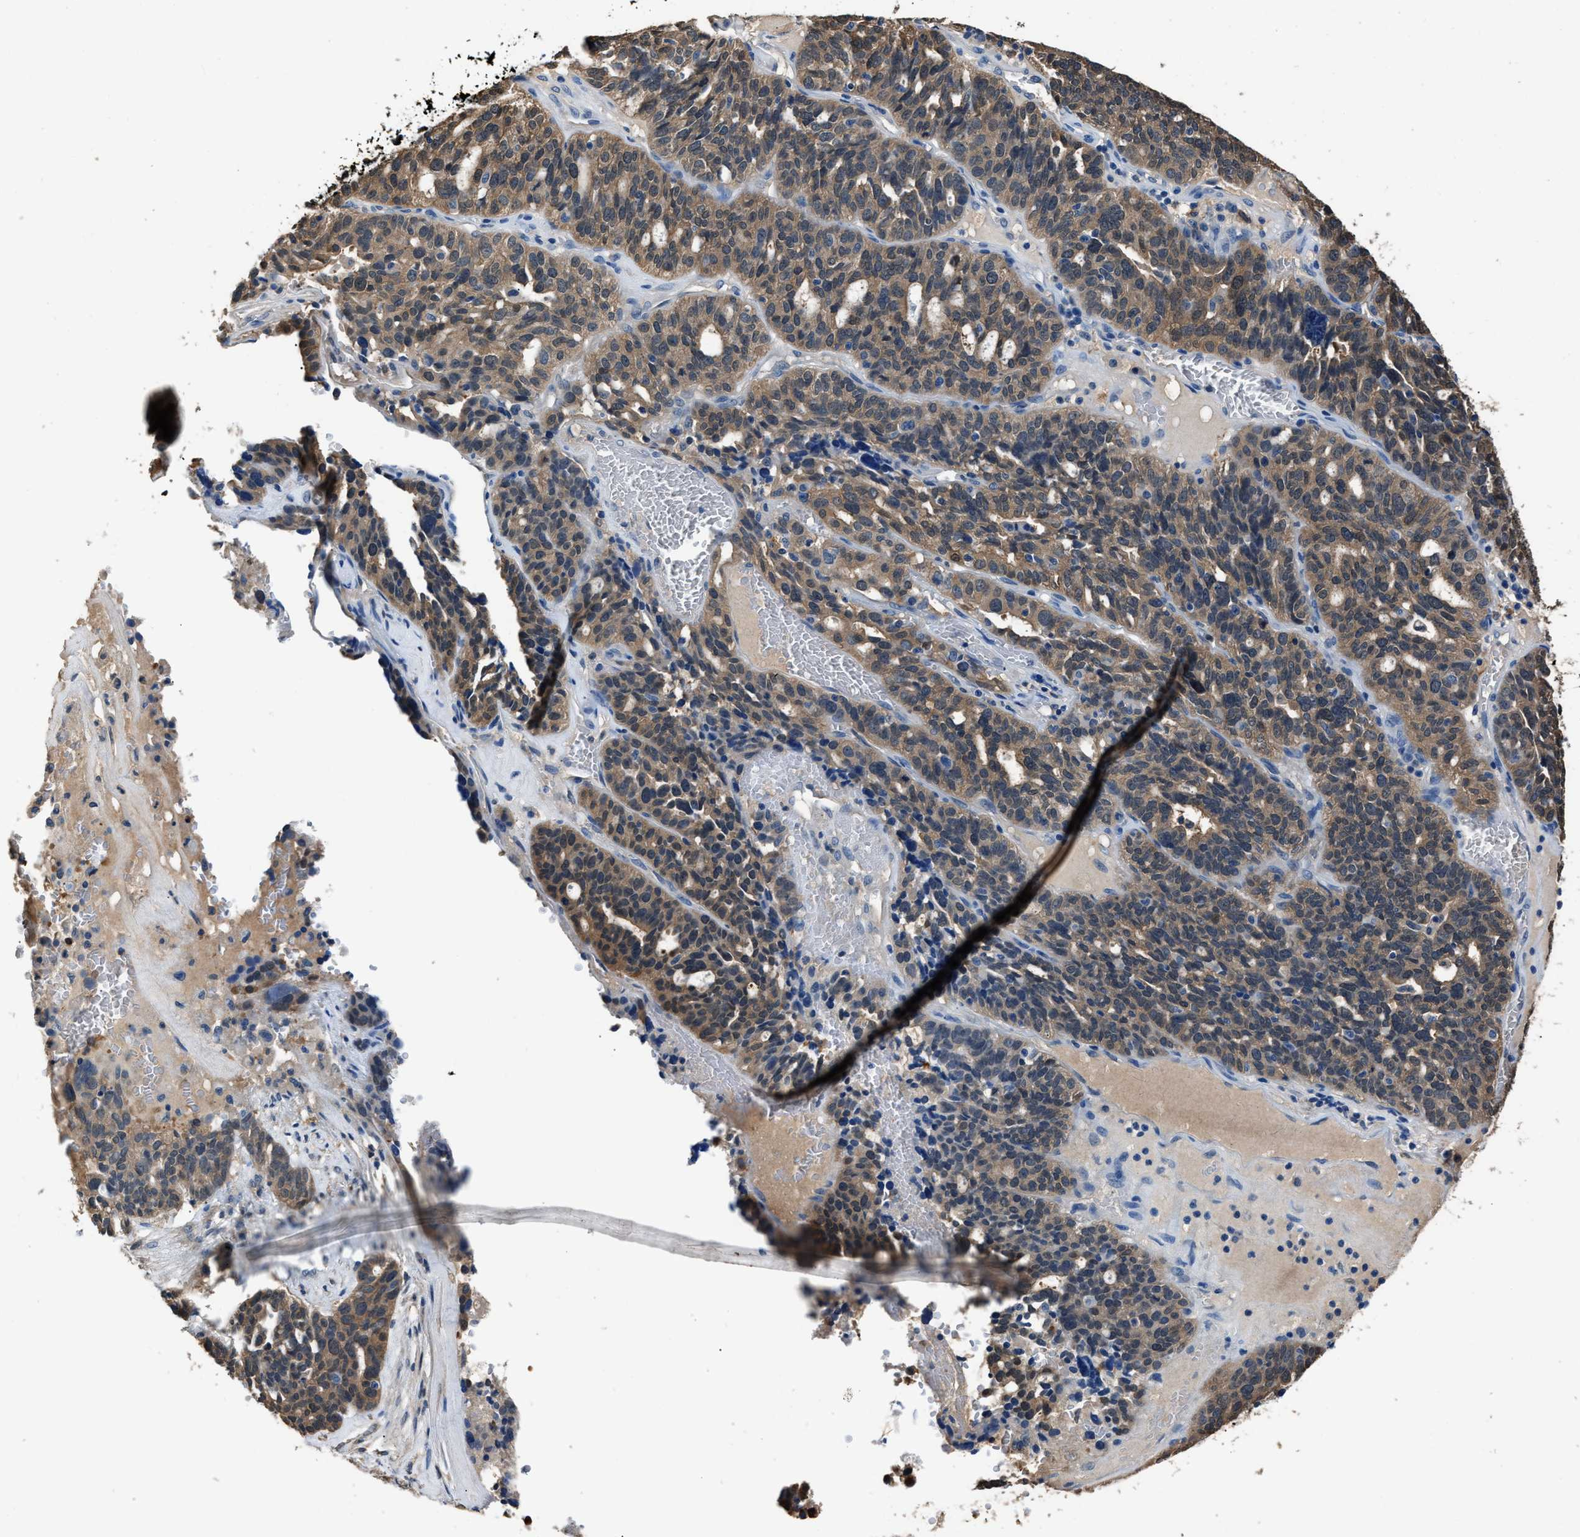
{"staining": {"intensity": "moderate", "quantity": ">75%", "location": "cytoplasmic/membranous"}, "tissue": "ovarian cancer", "cell_type": "Tumor cells", "image_type": "cancer", "snomed": [{"axis": "morphology", "description": "Cystadenocarcinoma, serous, NOS"}, {"axis": "topography", "description": "Ovary"}], "caption": "High-magnification brightfield microscopy of serous cystadenocarcinoma (ovarian) stained with DAB (brown) and counterstained with hematoxylin (blue). tumor cells exhibit moderate cytoplasmic/membranous expression is present in about>75% of cells. The staining was performed using DAB (3,3'-diaminobenzidine), with brown indicating positive protein expression. Nuclei are stained blue with hematoxylin.", "gene": "GSTP1", "patient": {"sex": "female", "age": 59}}